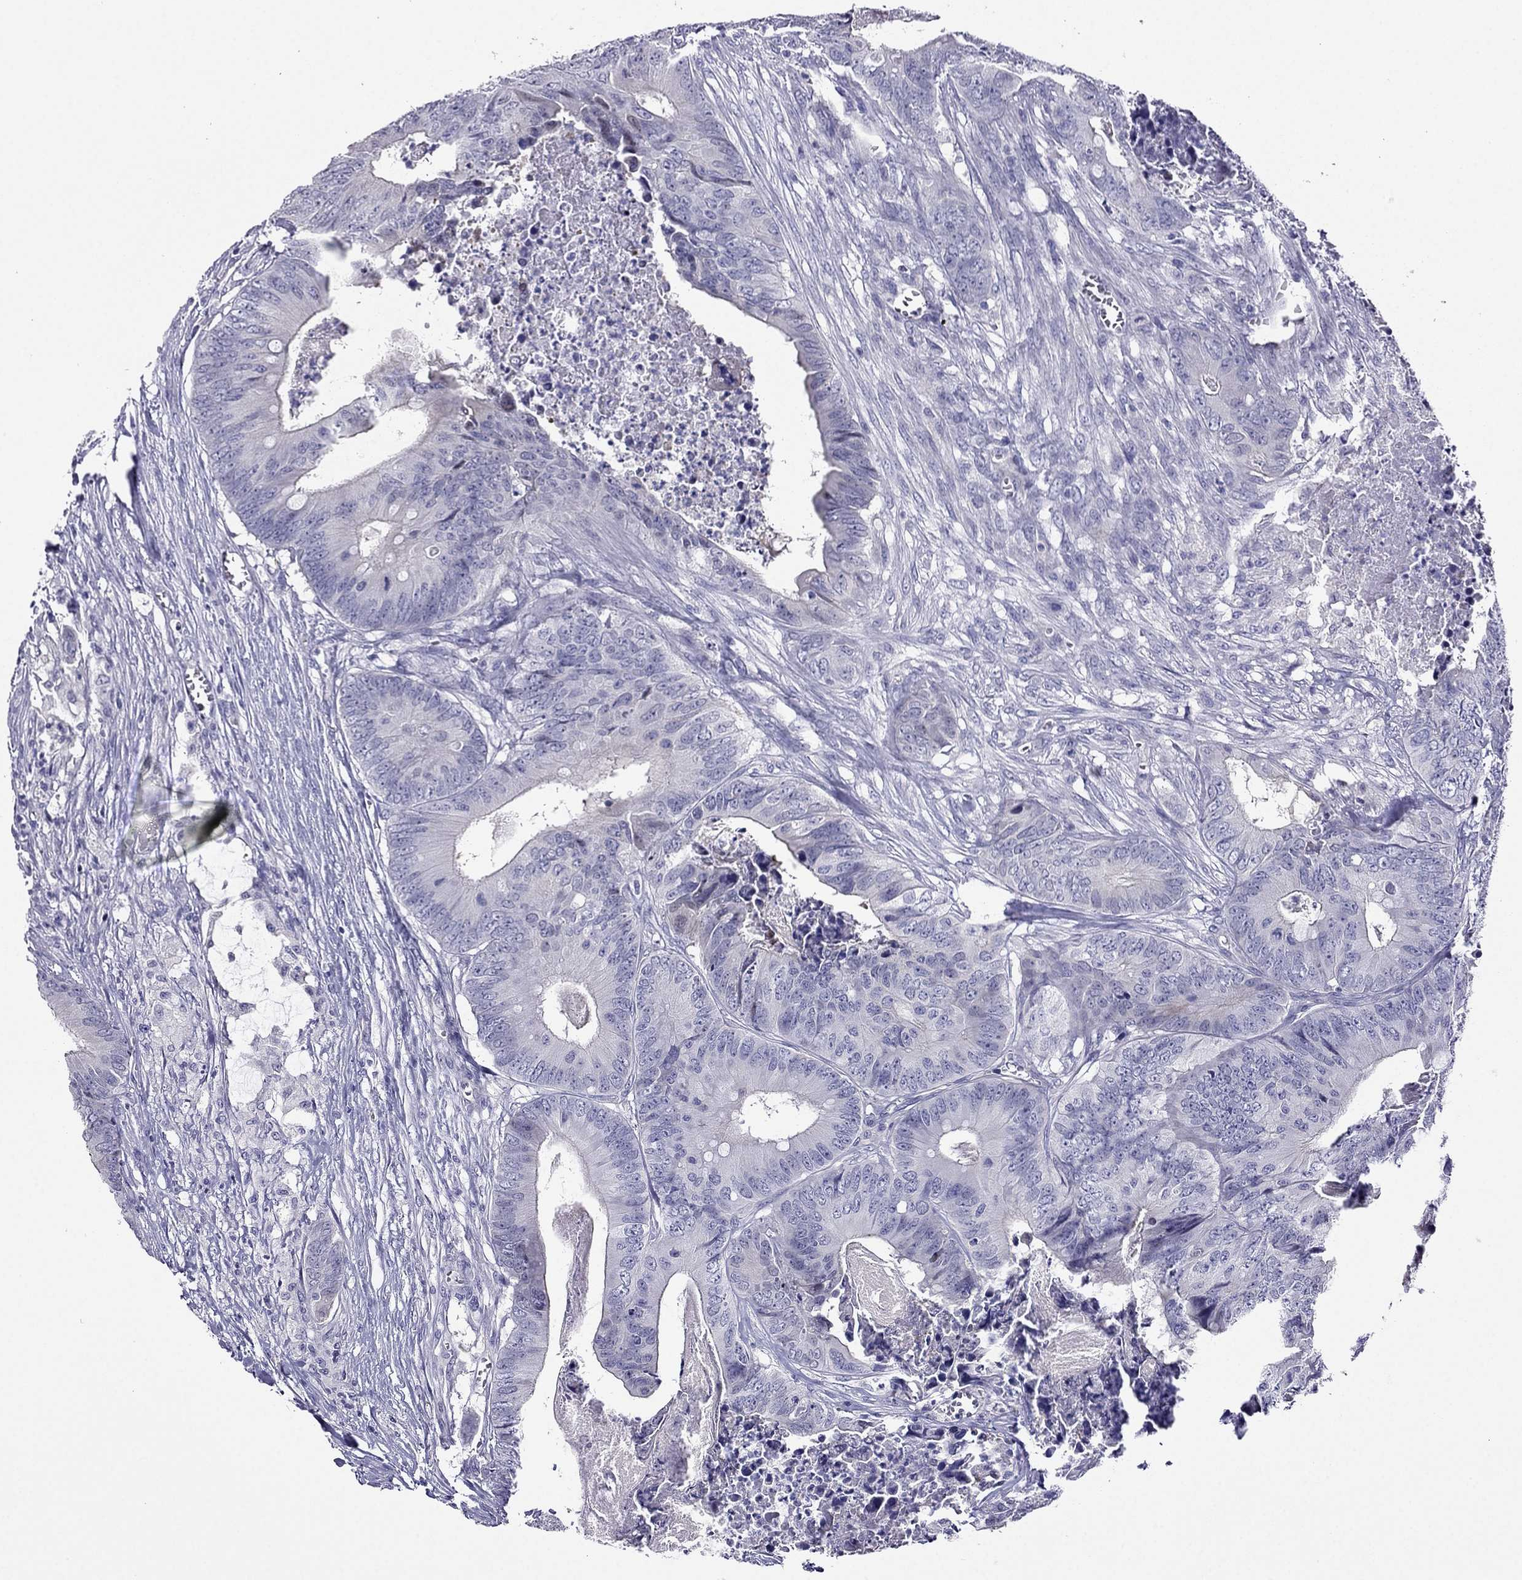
{"staining": {"intensity": "negative", "quantity": "none", "location": "none"}, "tissue": "colorectal cancer", "cell_type": "Tumor cells", "image_type": "cancer", "snomed": [{"axis": "morphology", "description": "Adenocarcinoma, NOS"}, {"axis": "topography", "description": "Colon"}], "caption": "The IHC micrograph has no significant staining in tumor cells of colorectal cancer tissue.", "gene": "KCNJ10", "patient": {"sex": "male", "age": 84}}